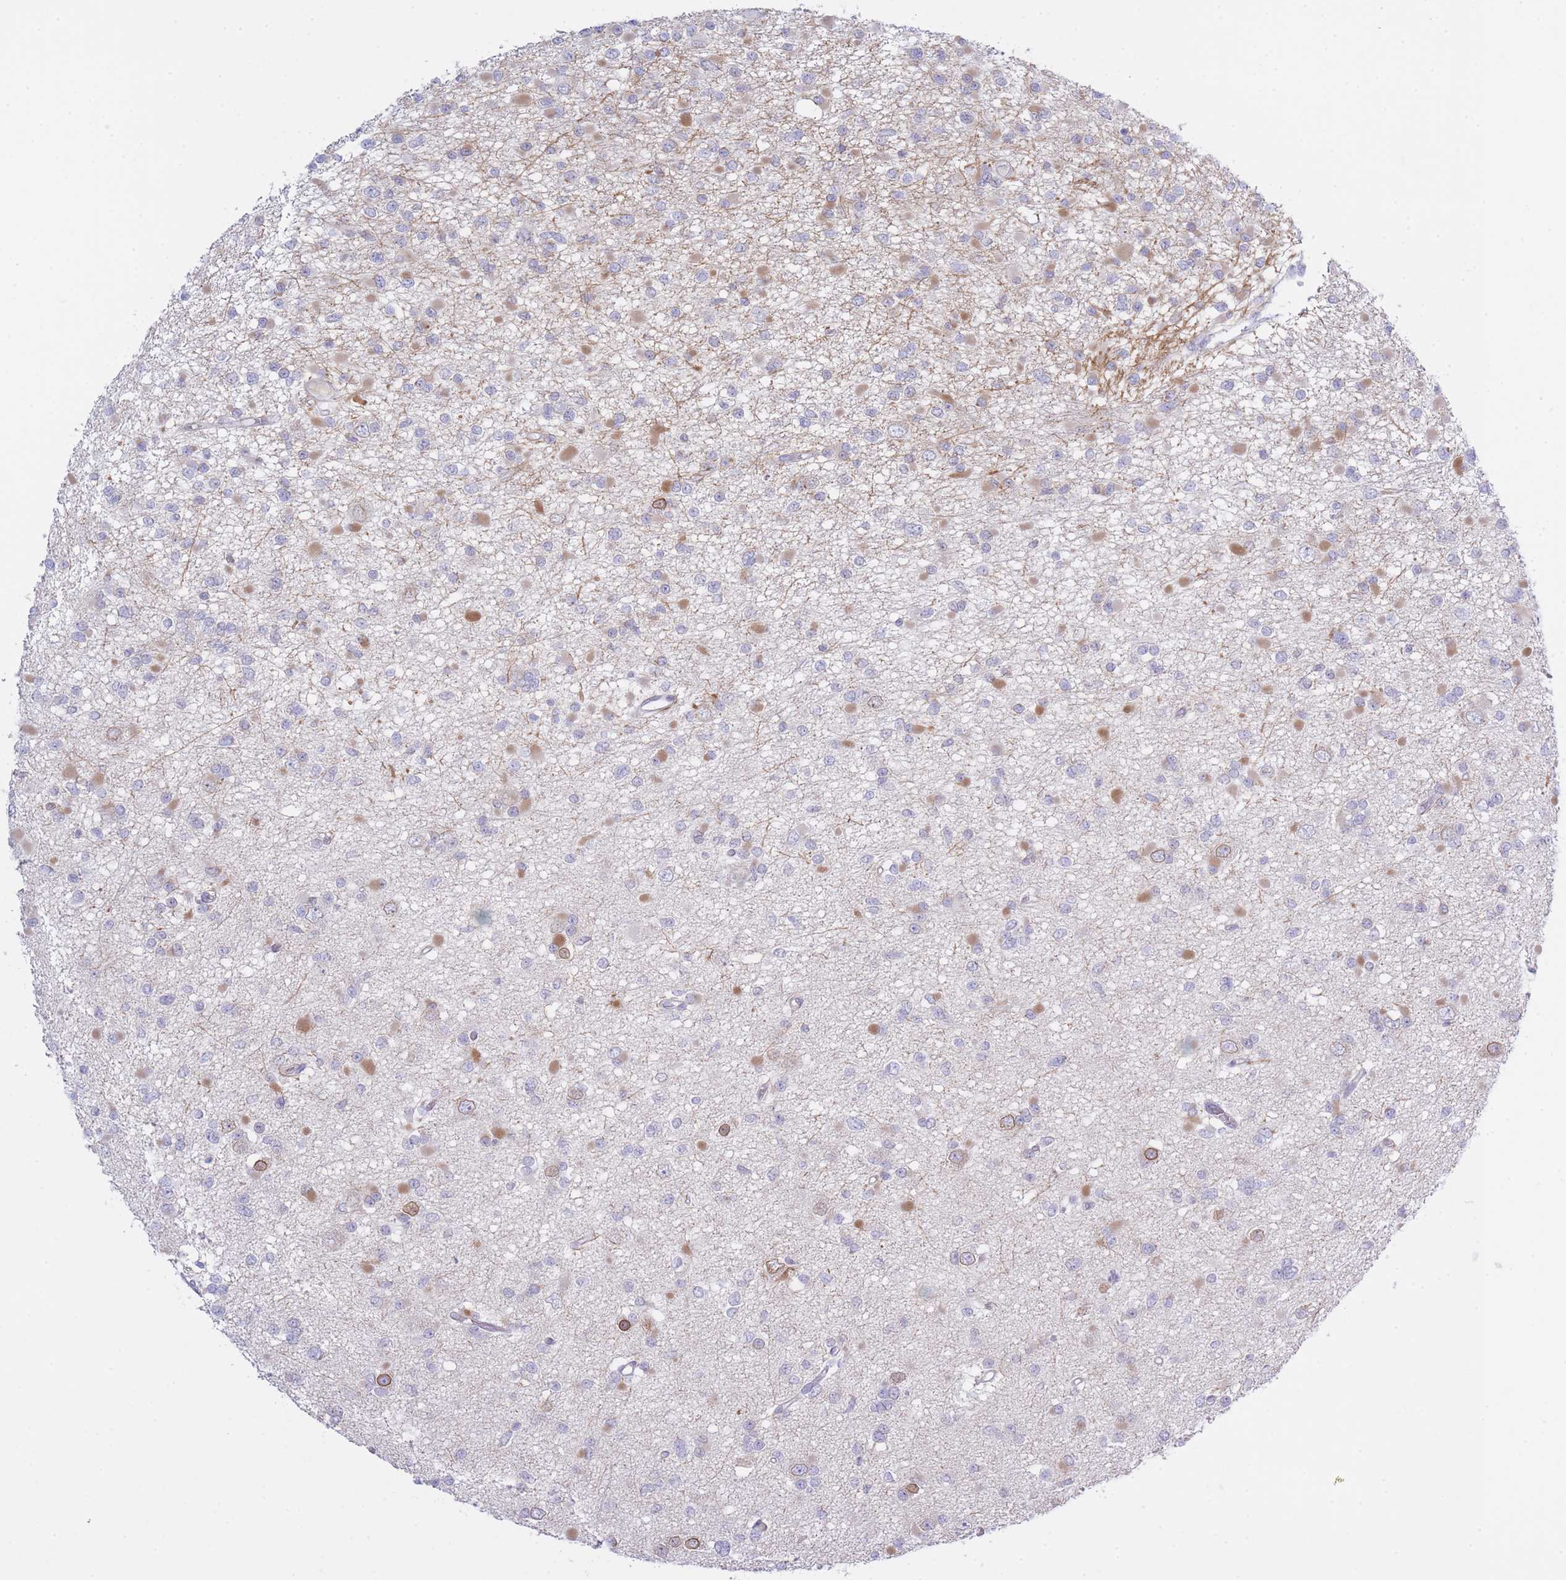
{"staining": {"intensity": "moderate", "quantity": "<25%", "location": "cytoplasmic/membranous"}, "tissue": "glioma", "cell_type": "Tumor cells", "image_type": "cancer", "snomed": [{"axis": "morphology", "description": "Glioma, malignant, Low grade"}, {"axis": "topography", "description": "Brain"}], "caption": "The photomicrograph exhibits a brown stain indicating the presence of a protein in the cytoplasmic/membranous of tumor cells in low-grade glioma (malignant).", "gene": "NANP", "patient": {"sex": "female", "age": 22}}